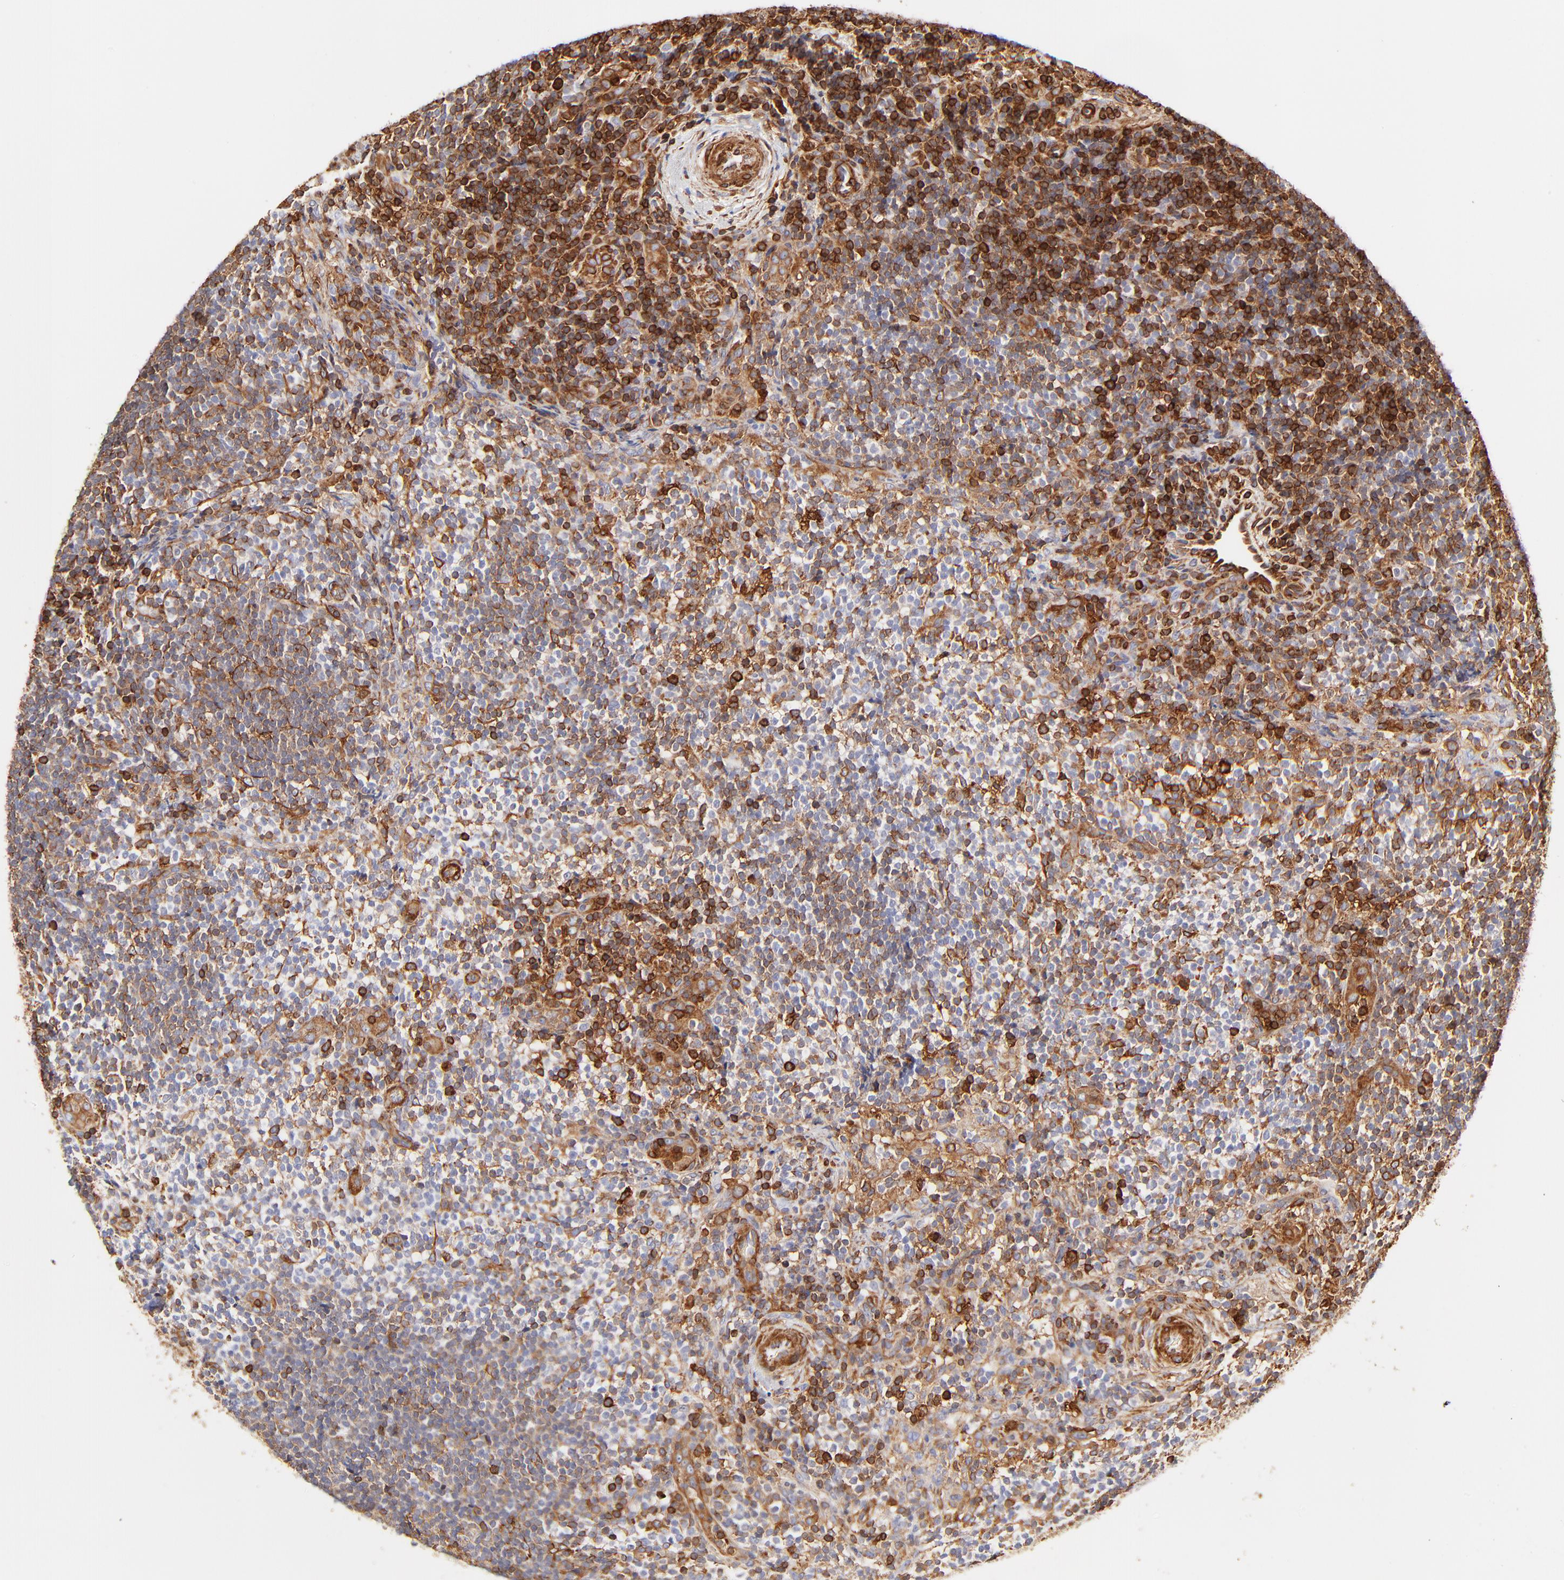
{"staining": {"intensity": "strong", "quantity": ">75%", "location": "cytoplasmic/membranous"}, "tissue": "lymphoma", "cell_type": "Tumor cells", "image_type": "cancer", "snomed": [{"axis": "morphology", "description": "Malignant lymphoma, non-Hodgkin's type, Low grade"}, {"axis": "topography", "description": "Lymph node"}], "caption": "IHC histopathology image of neoplastic tissue: human lymphoma stained using IHC displays high levels of strong protein expression localized specifically in the cytoplasmic/membranous of tumor cells, appearing as a cytoplasmic/membranous brown color.", "gene": "FLNA", "patient": {"sex": "female", "age": 76}}